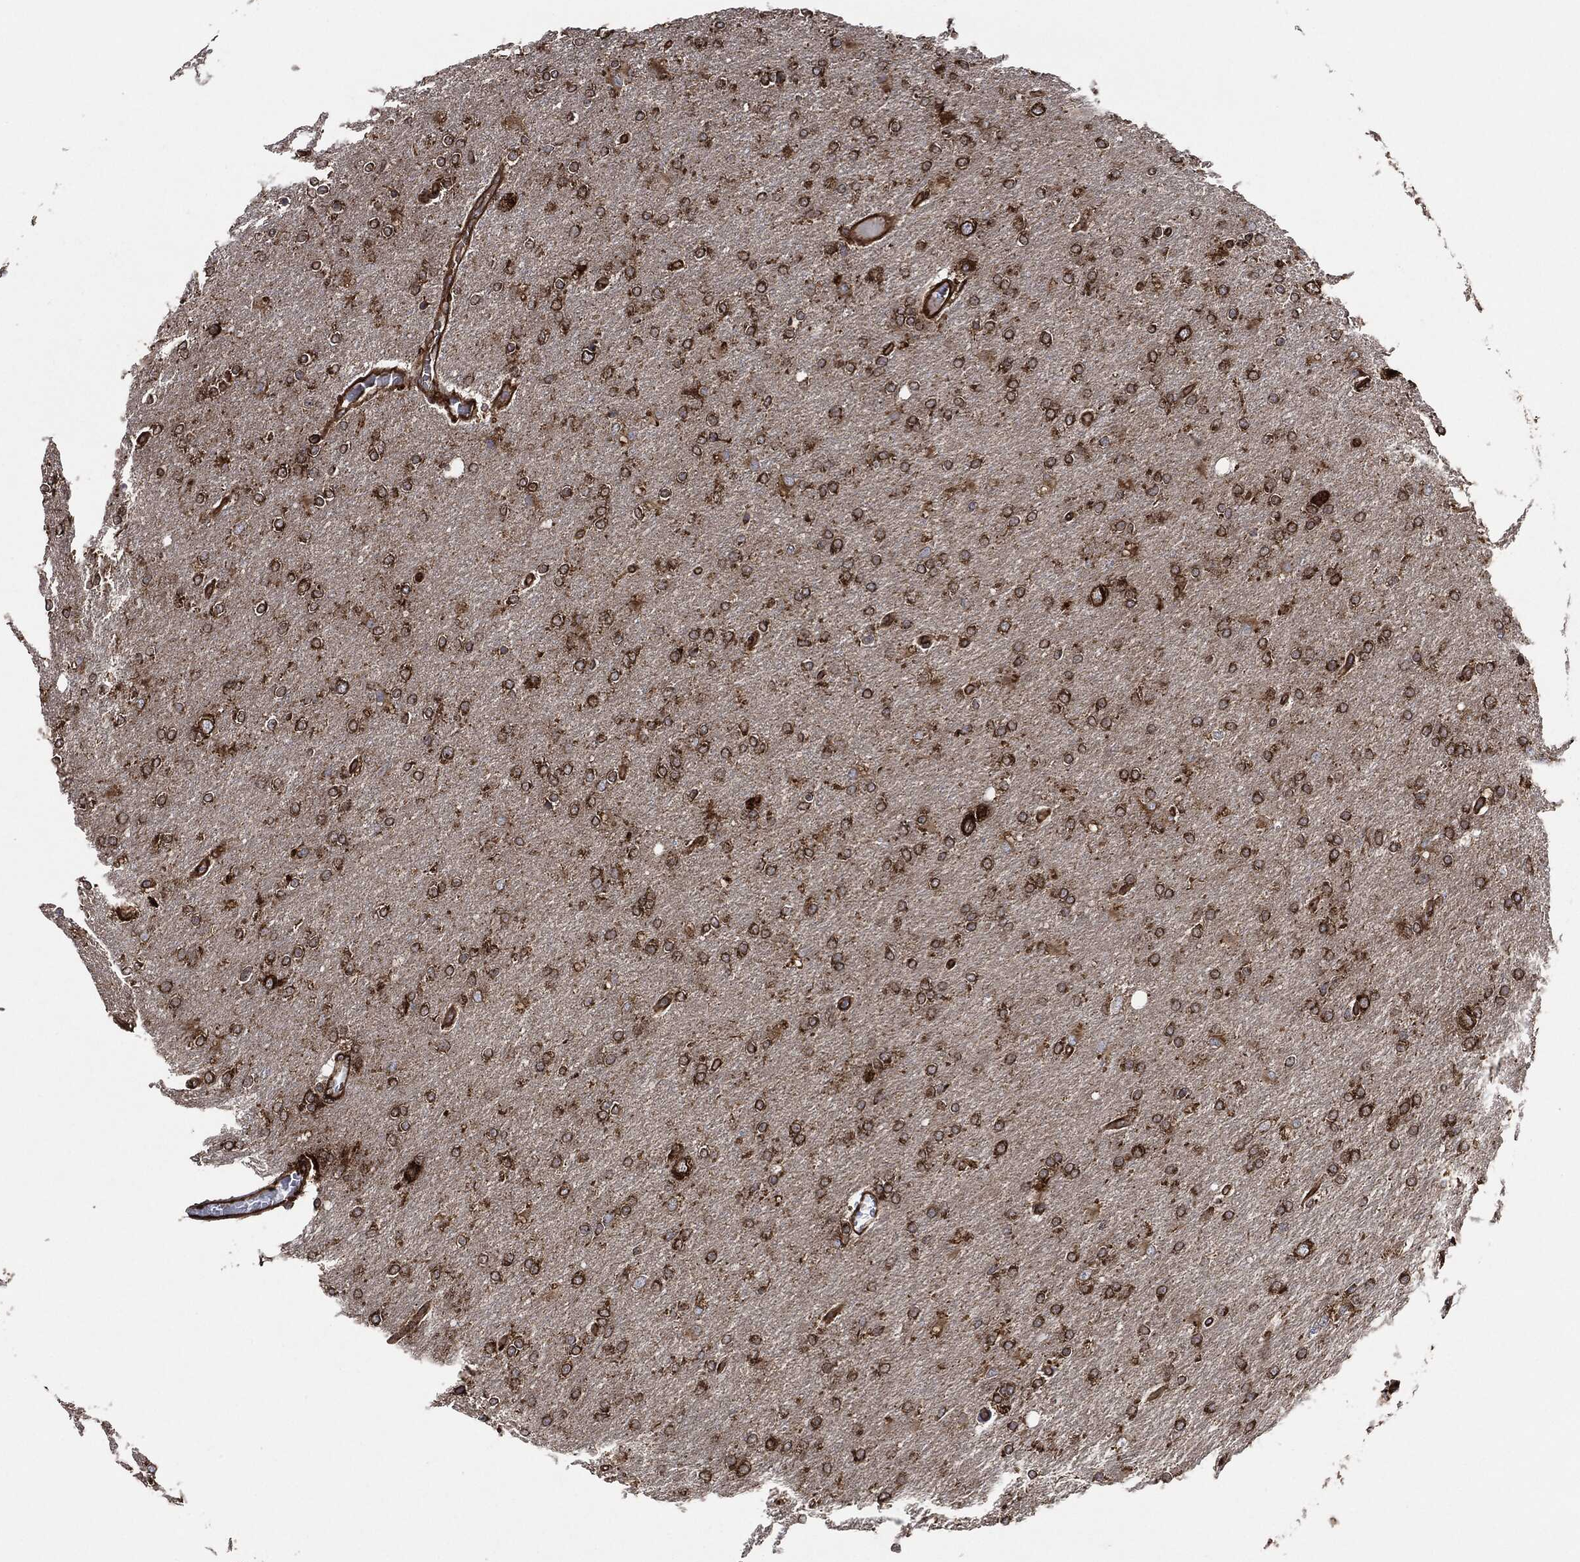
{"staining": {"intensity": "strong", "quantity": ">75%", "location": "cytoplasmic/membranous"}, "tissue": "glioma", "cell_type": "Tumor cells", "image_type": "cancer", "snomed": [{"axis": "morphology", "description": "Glioma, malignant, High grade"}, {"axis": "topography", "description": "Cerebral cortex"}], "caption": "About >75% of tumor cells in human malignant high-grade glioma demonstrate strong cytoplasmic/membranous protein staining as visualized by brown immunohistochemical staining.", "gene": "AMFR", "patient": {"sex": "male", "age": 70}}